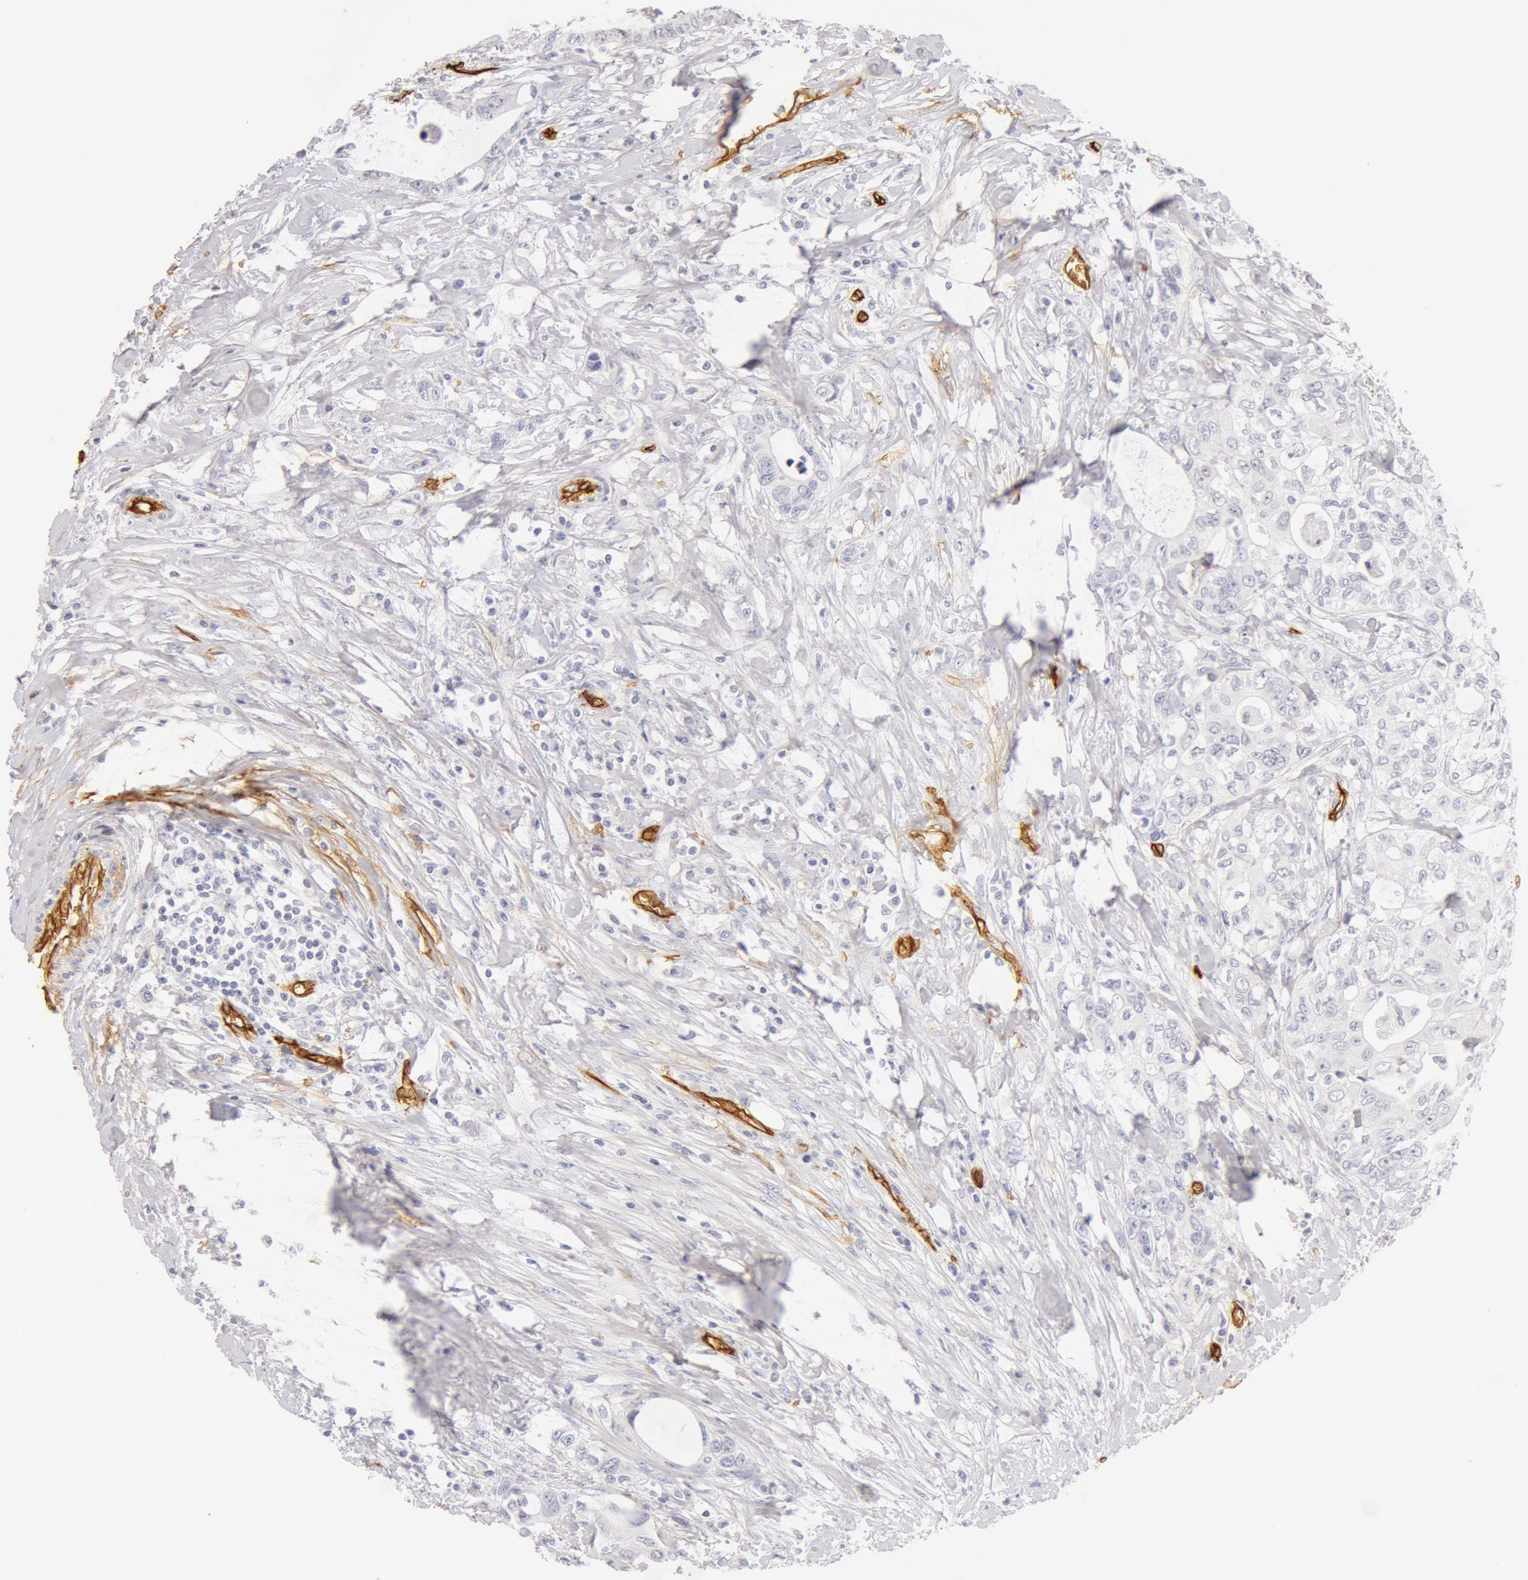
{"staining": {"intensity": "negative", "quantity": "none", "location": "none"}, "tissue": "colorectal cancer", "cell_type": "Tumor cells", "image_type": "cancer", "snomed": [{"axis": "morphology", "description": "Adenocarcinoma, NOS"}, {"axis": "topography", "description": "Rectum"}], "caption": "A high-resolution image shows immunohistochemistry staining of adenocarcinoma (colorectal), which reveals no significant positivity in tumor cells. (DAB IHC visualized using brightfield microscopy, high magnification).", "gene": "AQP1", "patient": {"sex": "female", "age": 57}}